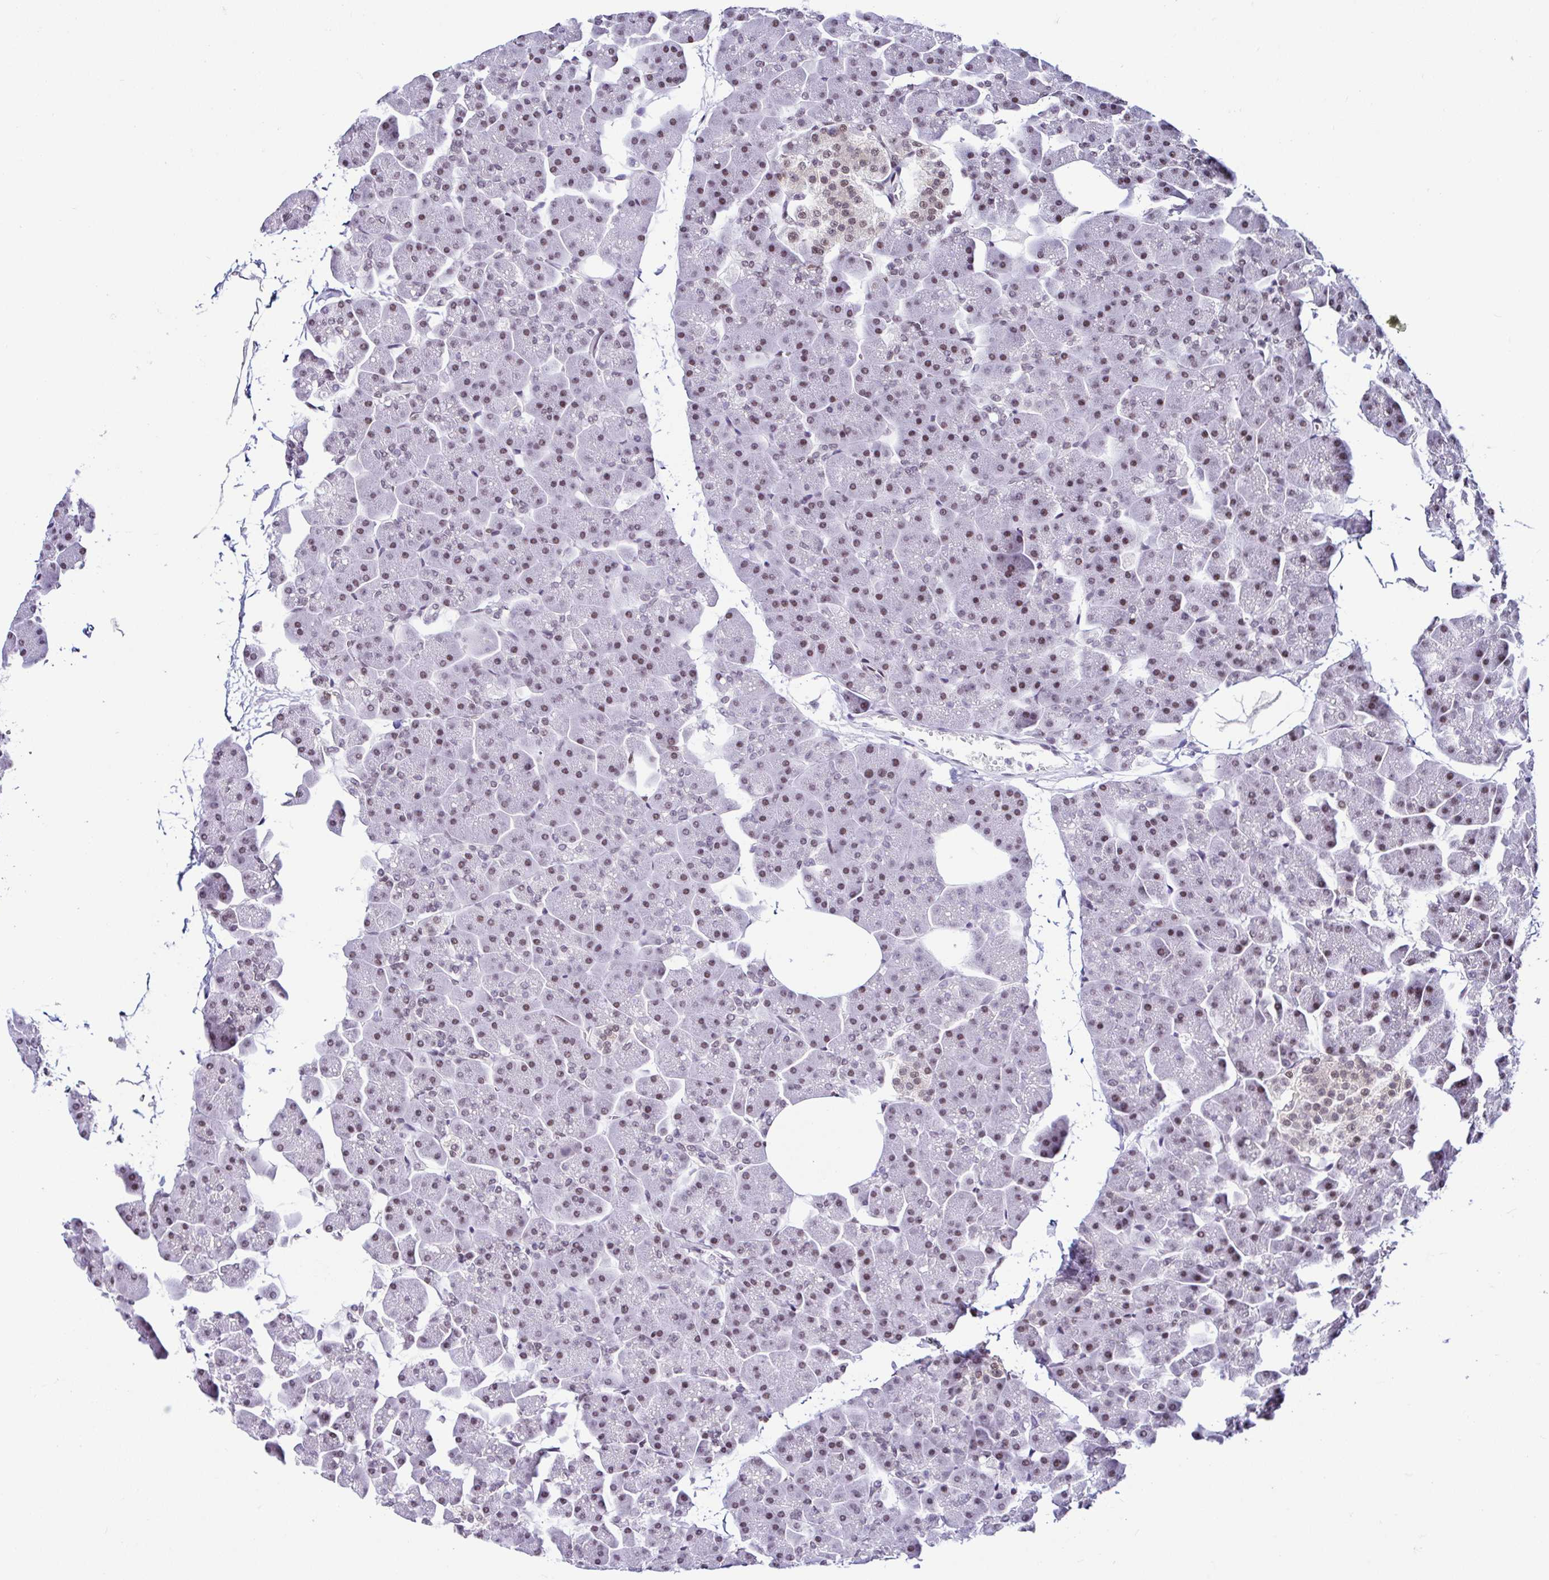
{"staining": {"intensity": "moderate", "quantity": ">75%", "location": "nuclear"}, "tissue": "pancreas", "cell_type": "Exocrine glandular cells", "image_type": "normal", "snomed": [{"axis": "morphology", "description": "Normal tissue, NOS"}, {"axis": "topography", "description": "Pancreas"}], "caption": "High-magnification brightfield microscopy of unremarkable pancreas stained with DAB (3,3'-diaminobenzidine) (brown) and counterstained with hematoxylin (blue). exocrine glandular cells exhibit moderate nuclear staining is seen in about>75% of cells. (IHC, brightfield microscopy, high magnification).", "gene": "DR1", "patient": {"sex": "male", "age": 35}}